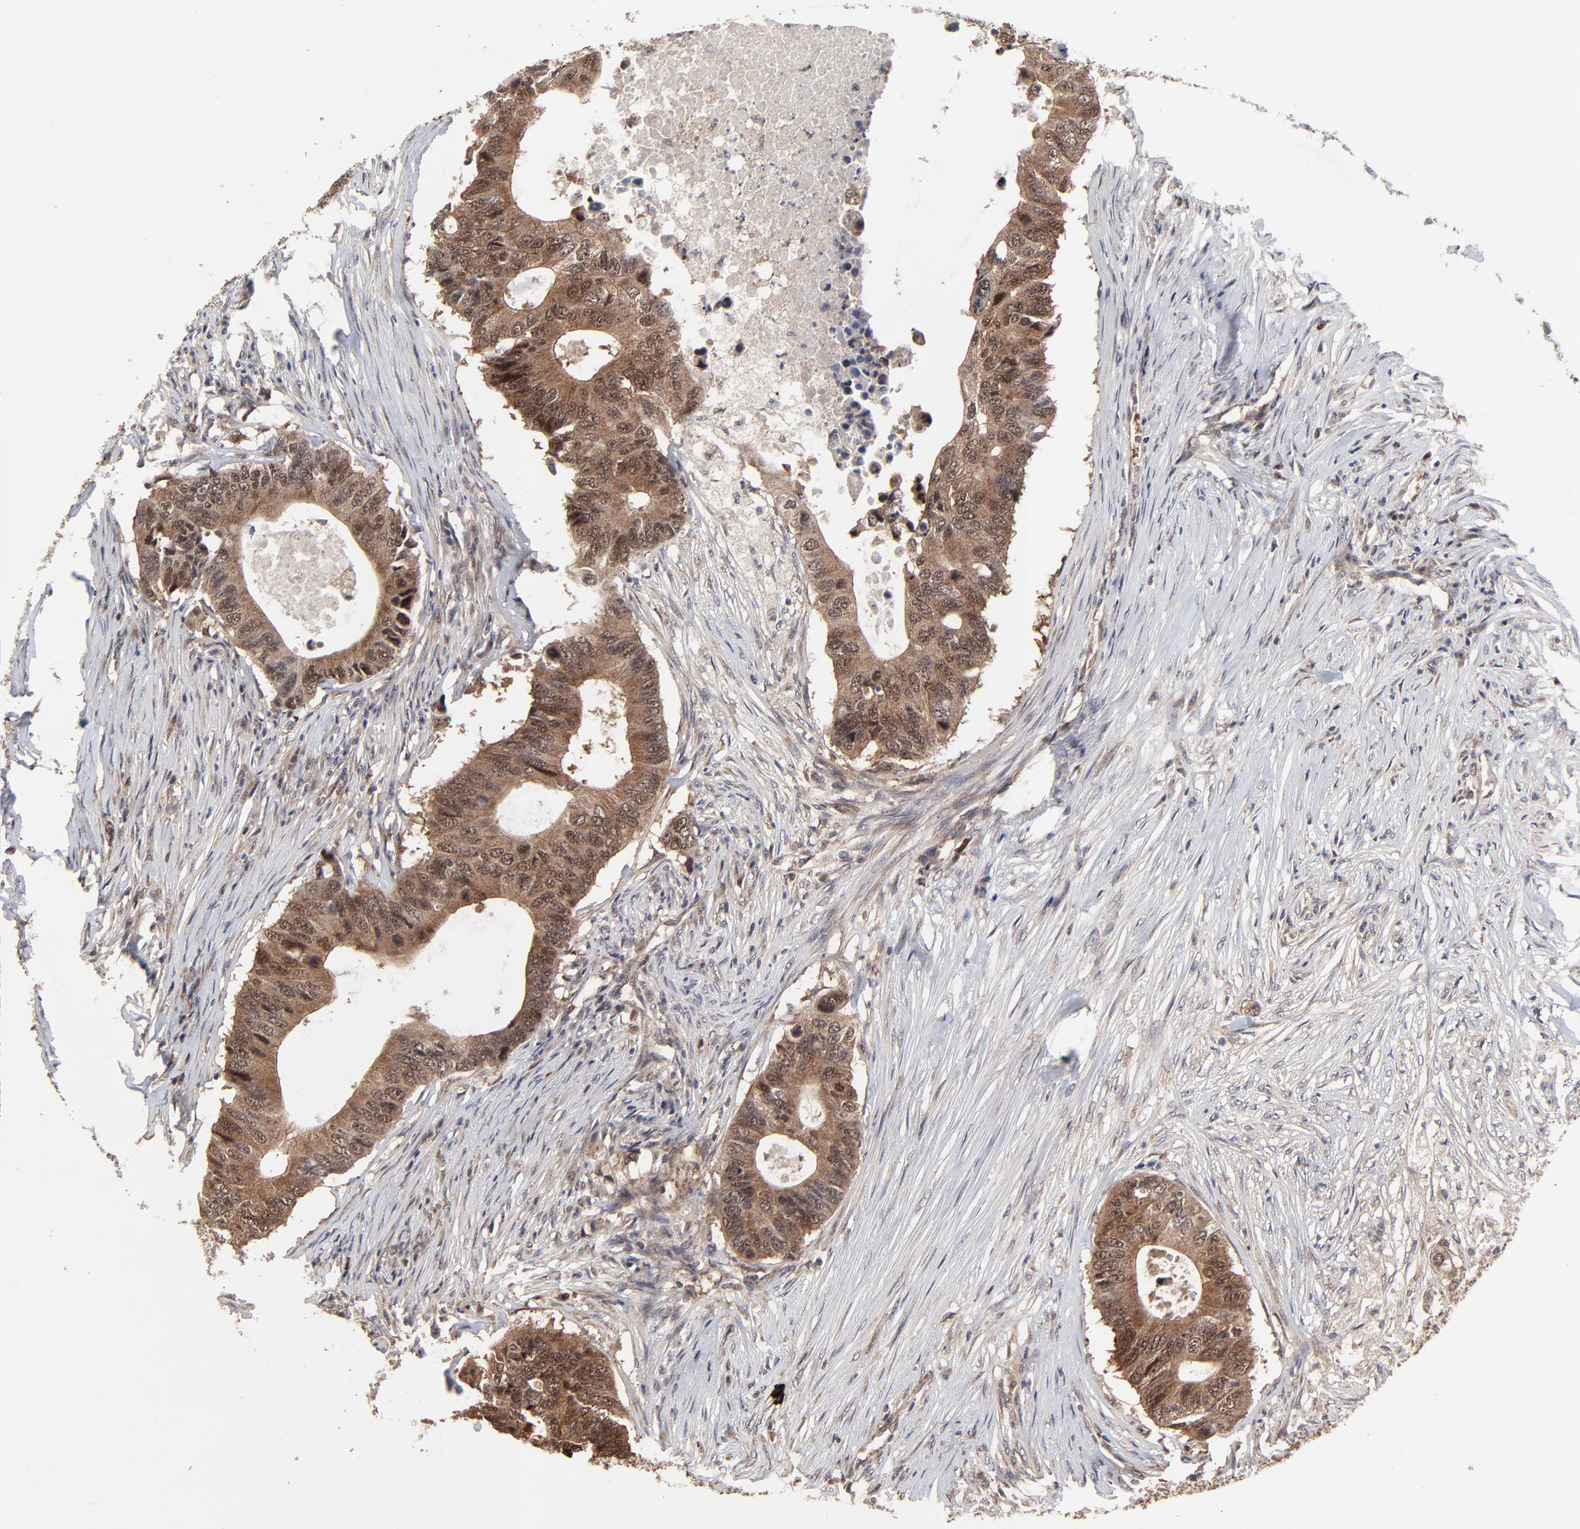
{"staining": {"intensity": "strong", "quantity": ">75%", "location": "cytoplasmic/membranous,nuclear"}, "tissue": "colorectal cancer", "cell_type": "Tumor cells", "image_type": "cancer", "snomed": [{"axis": "morphology", "description": "Adenocarcinoma, NOS"}, {"axis": "topography", "description": "Colon"}], "caption": "The photomicrograph exhibits immunohistochemical staining of colorectal cancer. There is strong cytoplasmic/membranous and nuclear positivity is present in about >75% of tumor cells. (IHC, brightfield microscopy, high magnification).", "gene": "FRMD8", "patient": {"sex": "male", "age": 71}}